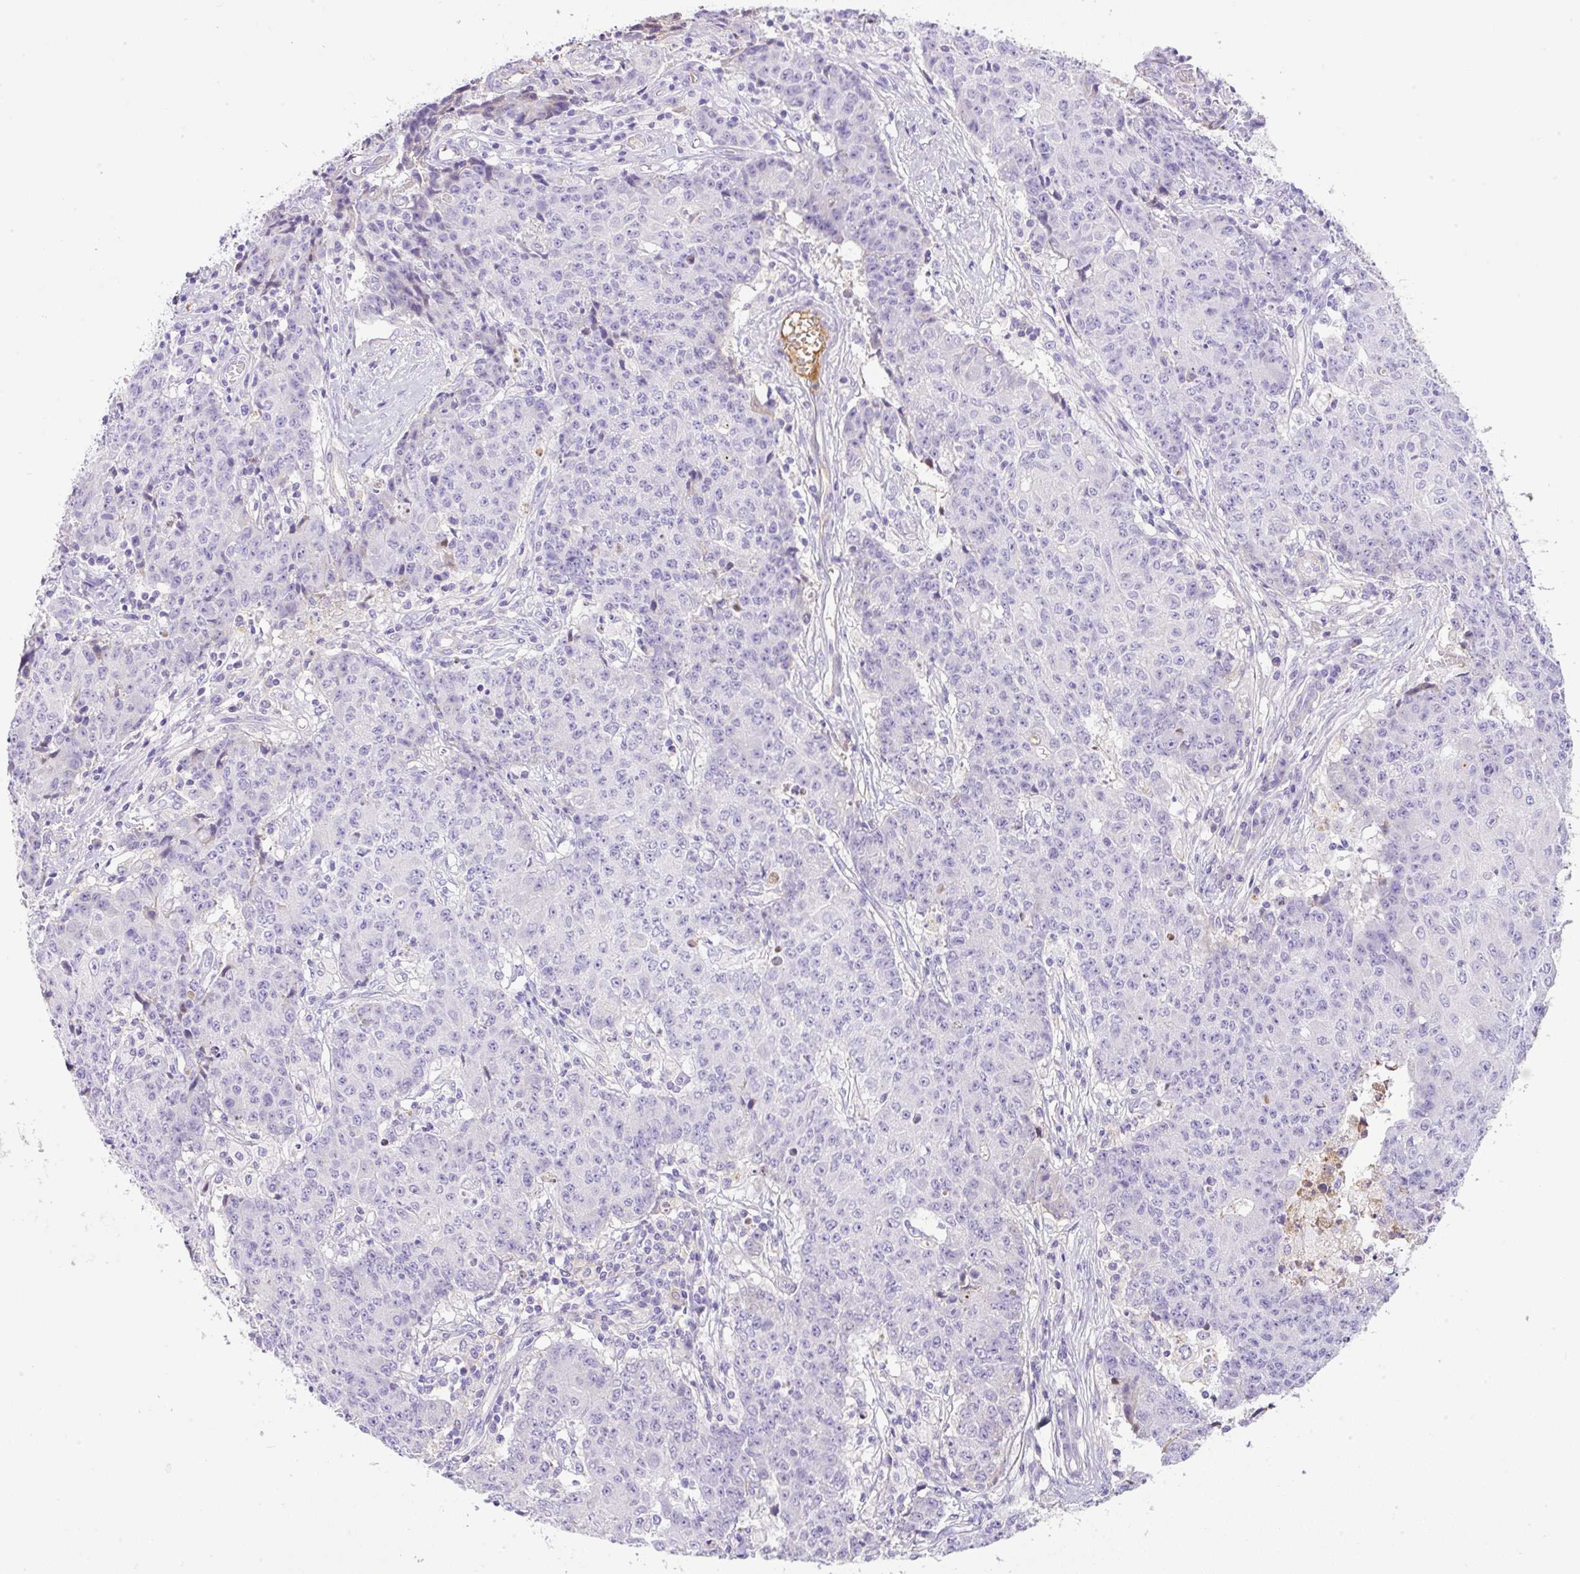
{"staining": {"intensity": "negative", "quantity": "none", "location": "none"}, "tissue": "ovarian cancer", "cell_type": "Tumor cells", "image_type": "cancer", "snomed": [{"axis": "morphology", "description": "Carcinoma, endometroid"}, {"axis": "topography", "description": "Ovary"}], "caption": "This is an immunohistochemistry image of human ovarian cancer. There is no expression in tumor cells.", "gene": "TDRD15", "patient": {"sex": "female", "age": 42}}